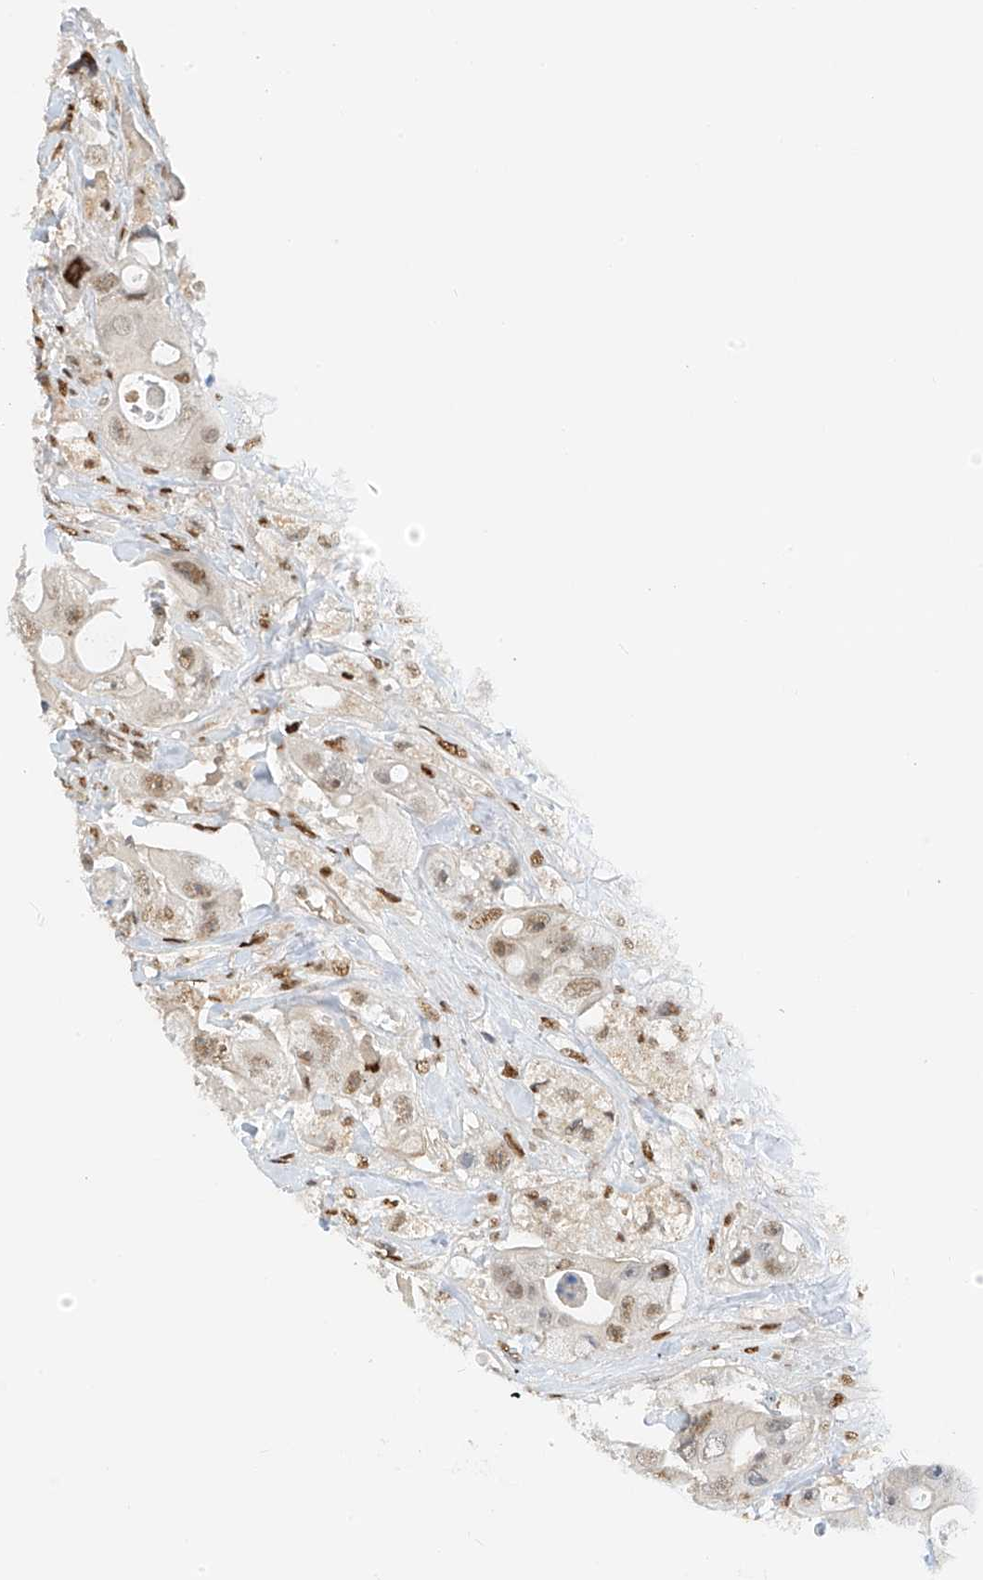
{"staining": {"intensity": "moderate", "quantity": ">75%", "location": "nuclear"}, "tissue": "colorectal cancer", "cell_type": "Tumor cells", "image_type": "cancer", "snomed": [{"axis": "morphology", "description": "Adenocarcinoma, NOS"}, {"axis": "topography", "description": "Colon"}], "caption": "Colorectal adenocarcinoma stained with IHC displays moderate nuclear staining in about >75% of tumor cells. (DAB IHC with brightfield microscopy, high magnification).", "gene": "ZNF514", "patient": {"sex": "female", "age": 46}}